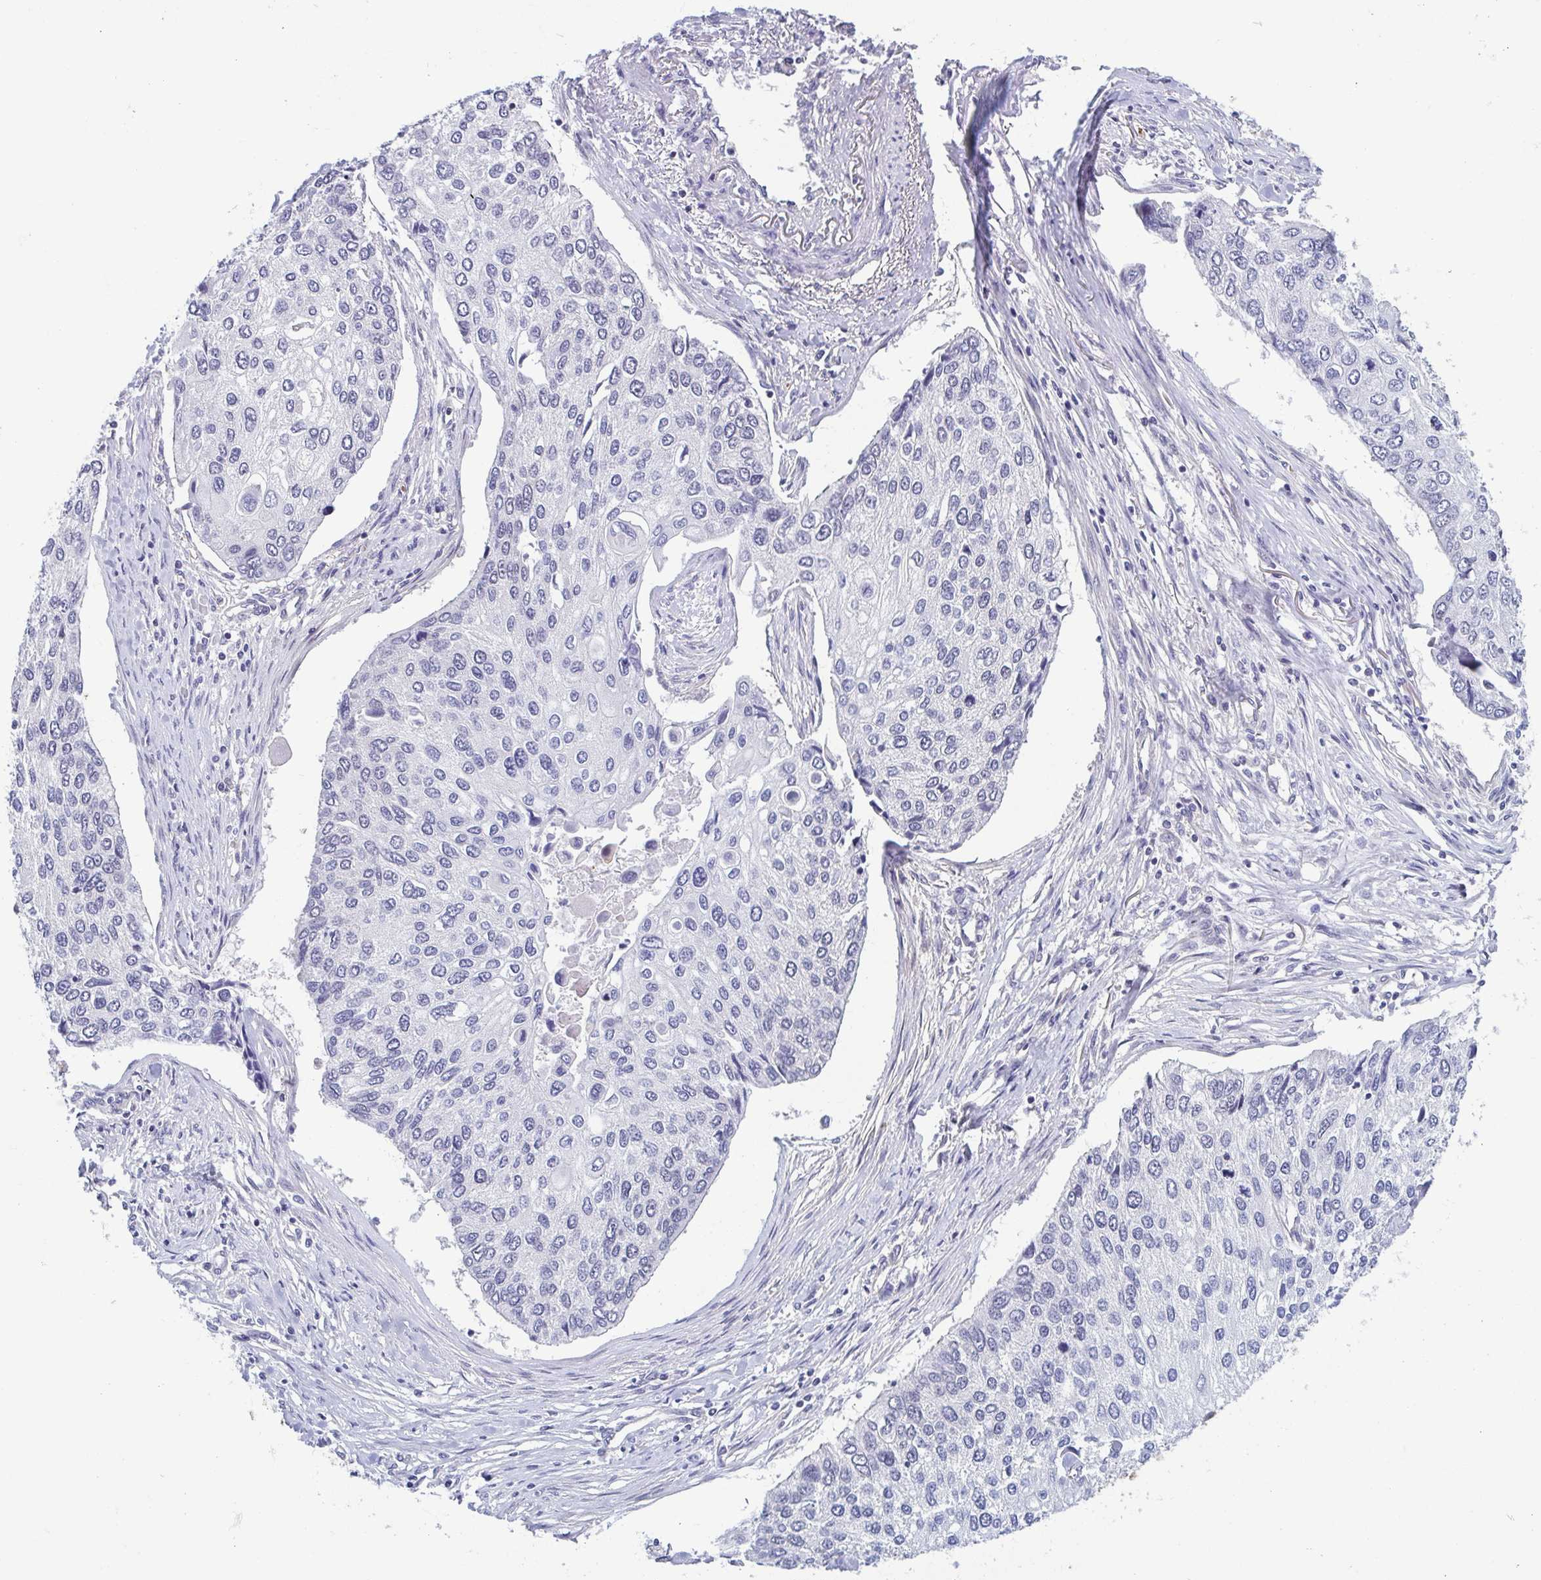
{"staining": {"intensity": "negative", "quantity": "none", "location": "none"}, "tissue": "lung cancer", "cell_type": "Tumor cells", "image_type": "cancer", "snomed": [{"axis": "morphology", "description": "Squamous cell carcinoma, NOS"}, {"axis": "morphology", "description": "Squamous cell carcinoma, metastatic, NOS"}, {"axis": "topography", "description": "Lung"}], "caption": "Lung squamous cell carcinoma stained for a protein using IHC reveals no expression tumor cells.", "gene": "LRRC38", "patient": {"sex": "male", "age": 63}}